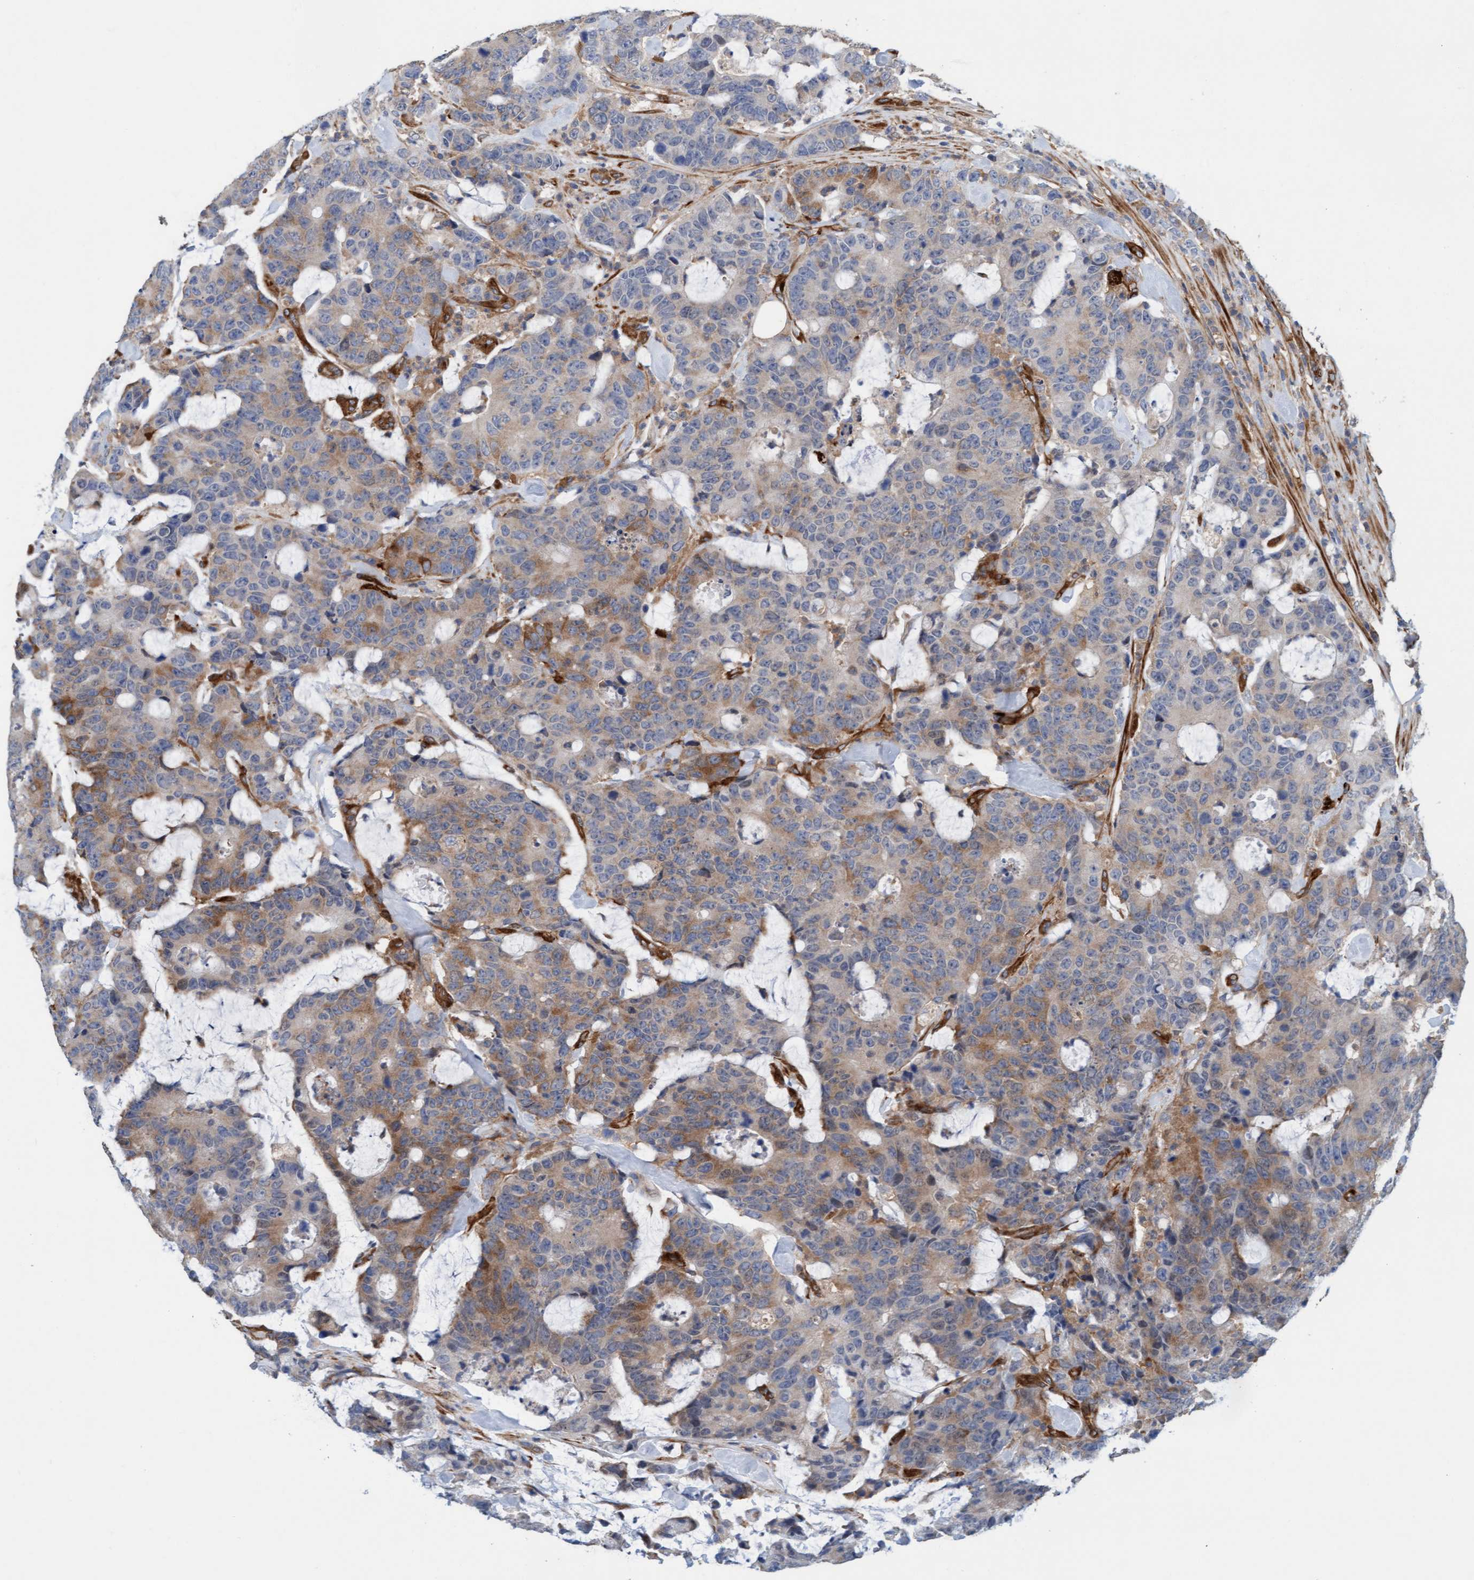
{"staining": {"intensity": "moderate", "quantity": "<25%", "location": "cytoplasmic/membranous"}, "tissue": "colorectal cancer", "cell_type": "Tumor cells", "image_type": "cancer", "snomed": [{"axis": "morphology", "description": "Adenocarcinoma, NOS"}, {"axis": "topography", "description": "Colon"}], "caption": "Colorectal cancer tissue reveals moderate cytoplasmic/membranous expression in approximately <25% of tumor cells", "gene": "FMNL3", "patient": {"sex": "female", "age": 86}}